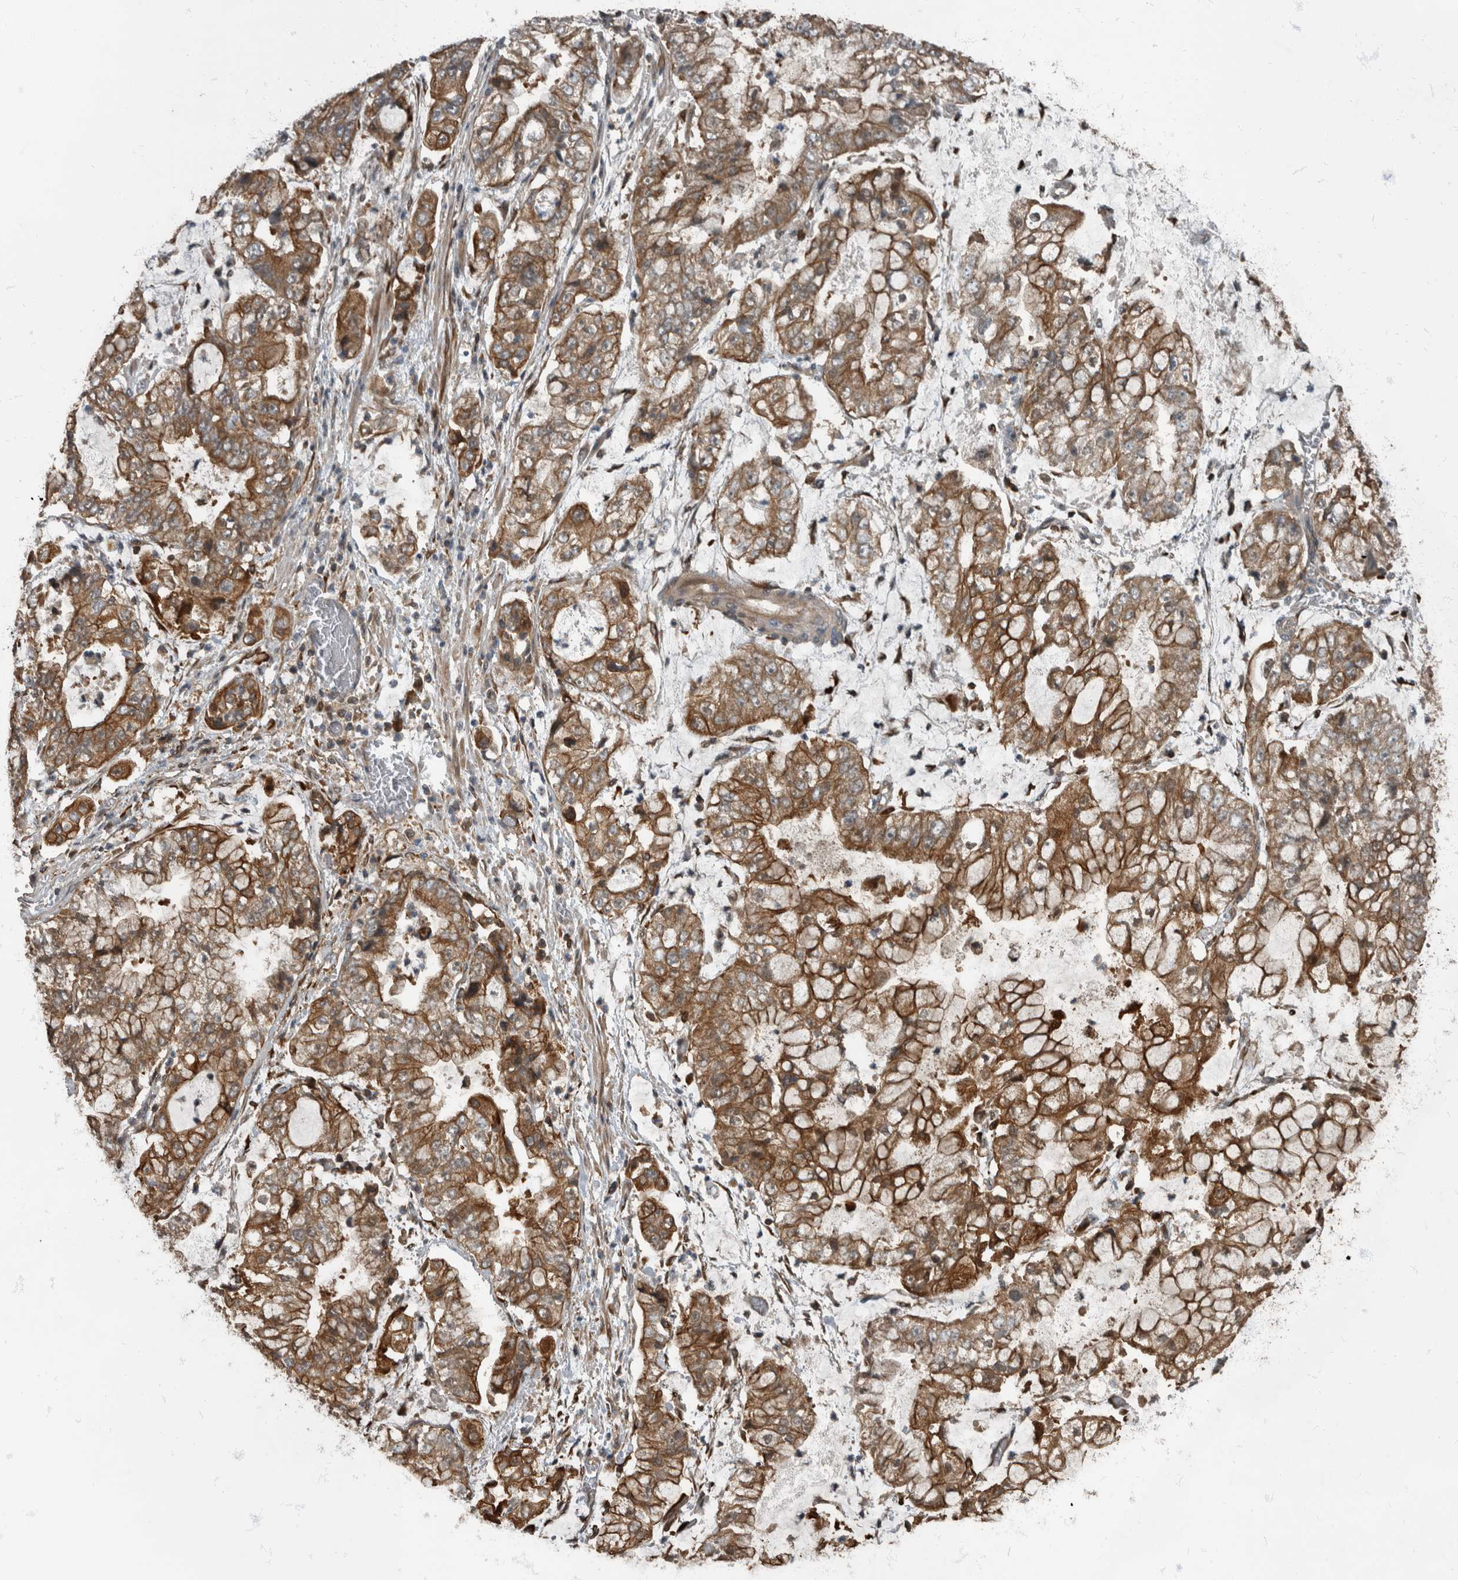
{"staining": {"intensity": "moderate", "quantity": ">75%", "location": "cytoplasmic/membranous"}, "tissue": "stomach cancer", "cell_type": "Tumor cells", "image_type": "cancer", "snomed": [{"axis": "morphology", "description": "Adenocarcinoma, NOS"}, {"axis": "topography", "description": "Stomach"}], "caption": "A histopathology image of adenocarcinoma (stomach) stained for a protein shows moderate cytoplasmic/membranous brown staining in tumor cells.", "gene": "RABGGTB", "patient": {"sex": "male", "age": 76}}